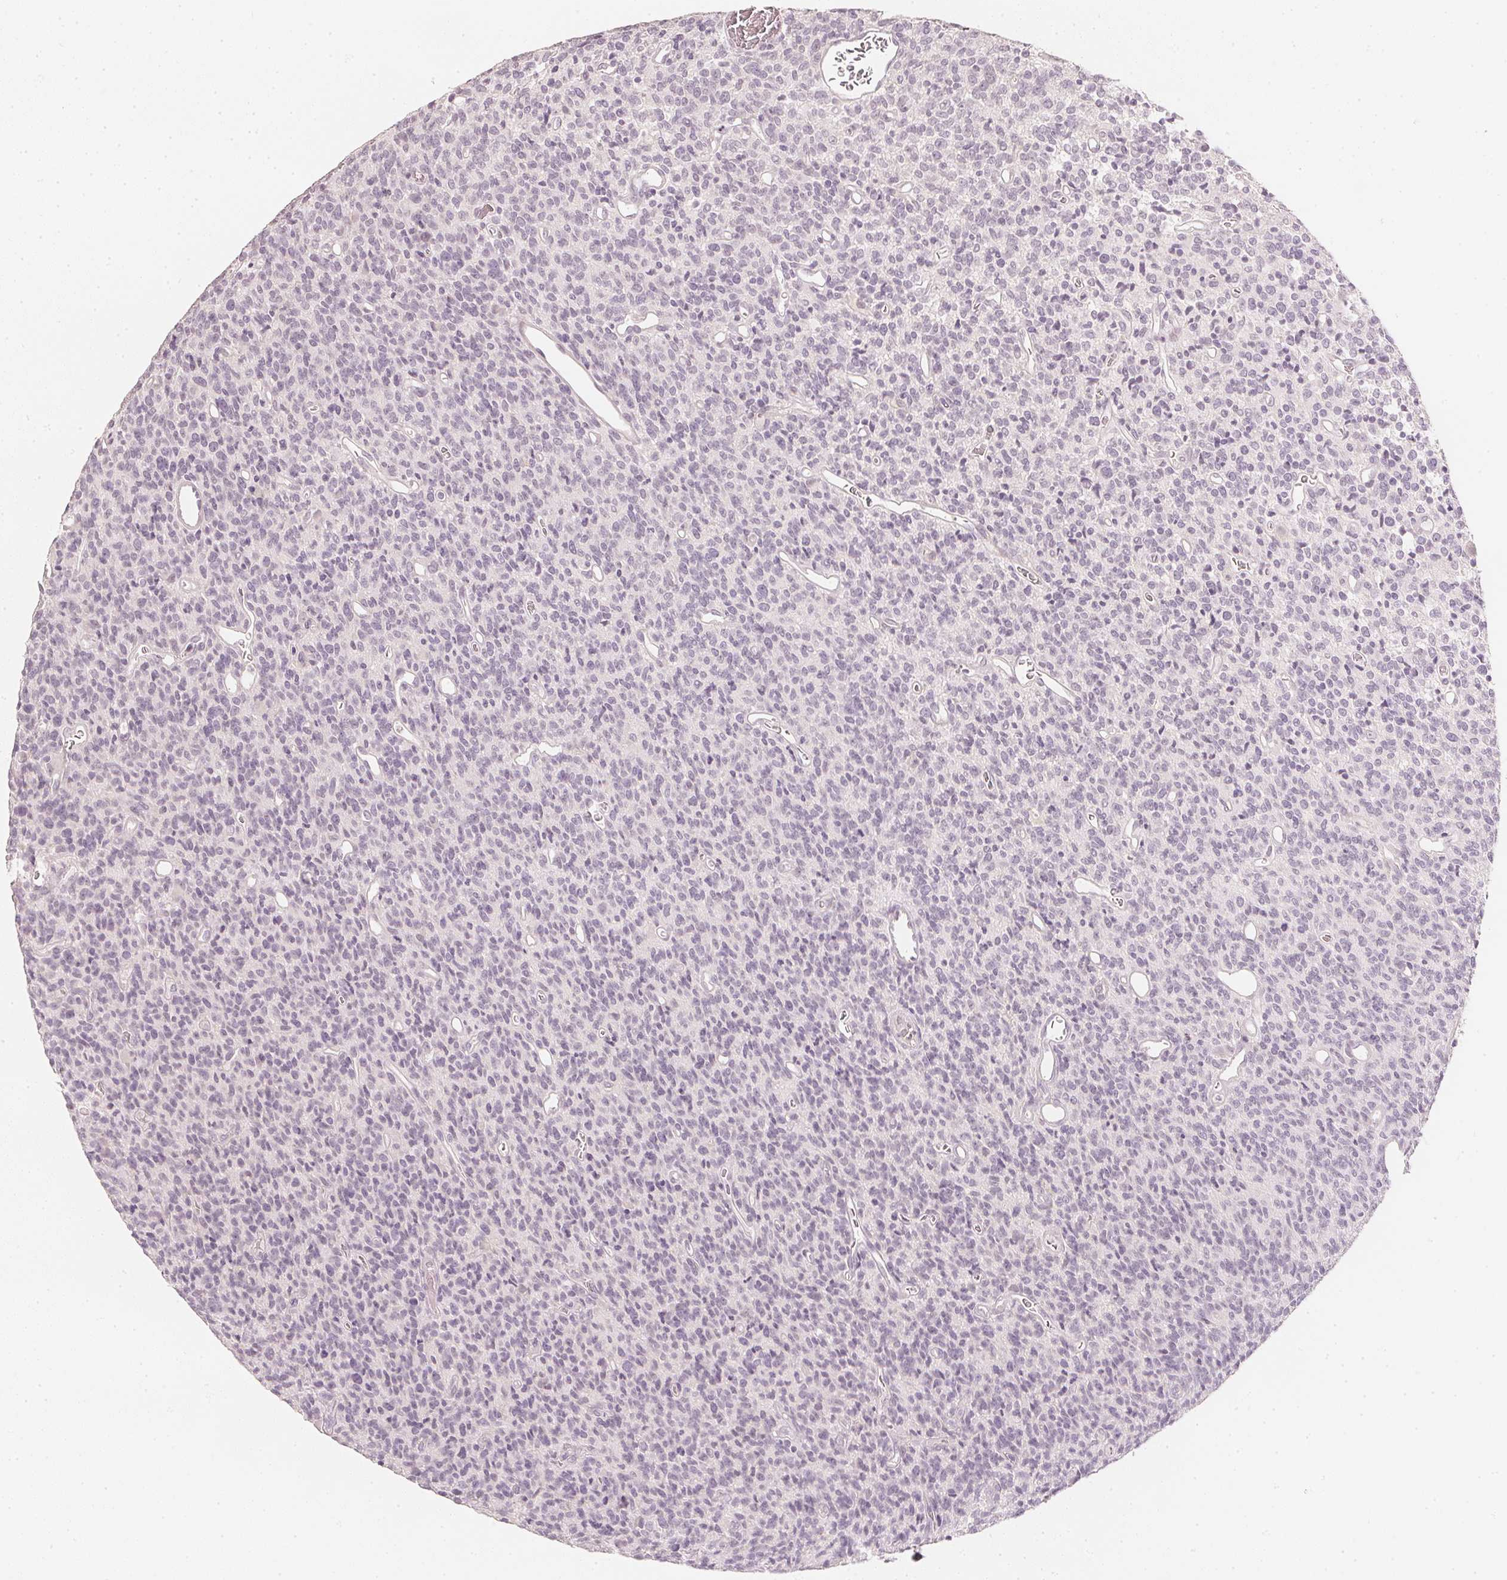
{"staining": {"intensity": "negative", "quantity": "none", "location": "none"}, "tissue": "glioma", "cell_type": "Tumor cells", "image_type": "cancer", "snomed": [{"axis": "morphology", "description": "Glioma, malignant, High grade"}, {"axis": "topography", "description": "Brain"}], "caption": "This is an IHC histopathology image of malignant glioma (high-grade). There is no positivity in tumor cells.", "gene": "CALB1", "patient": {"sex": "male", "age": 76}}